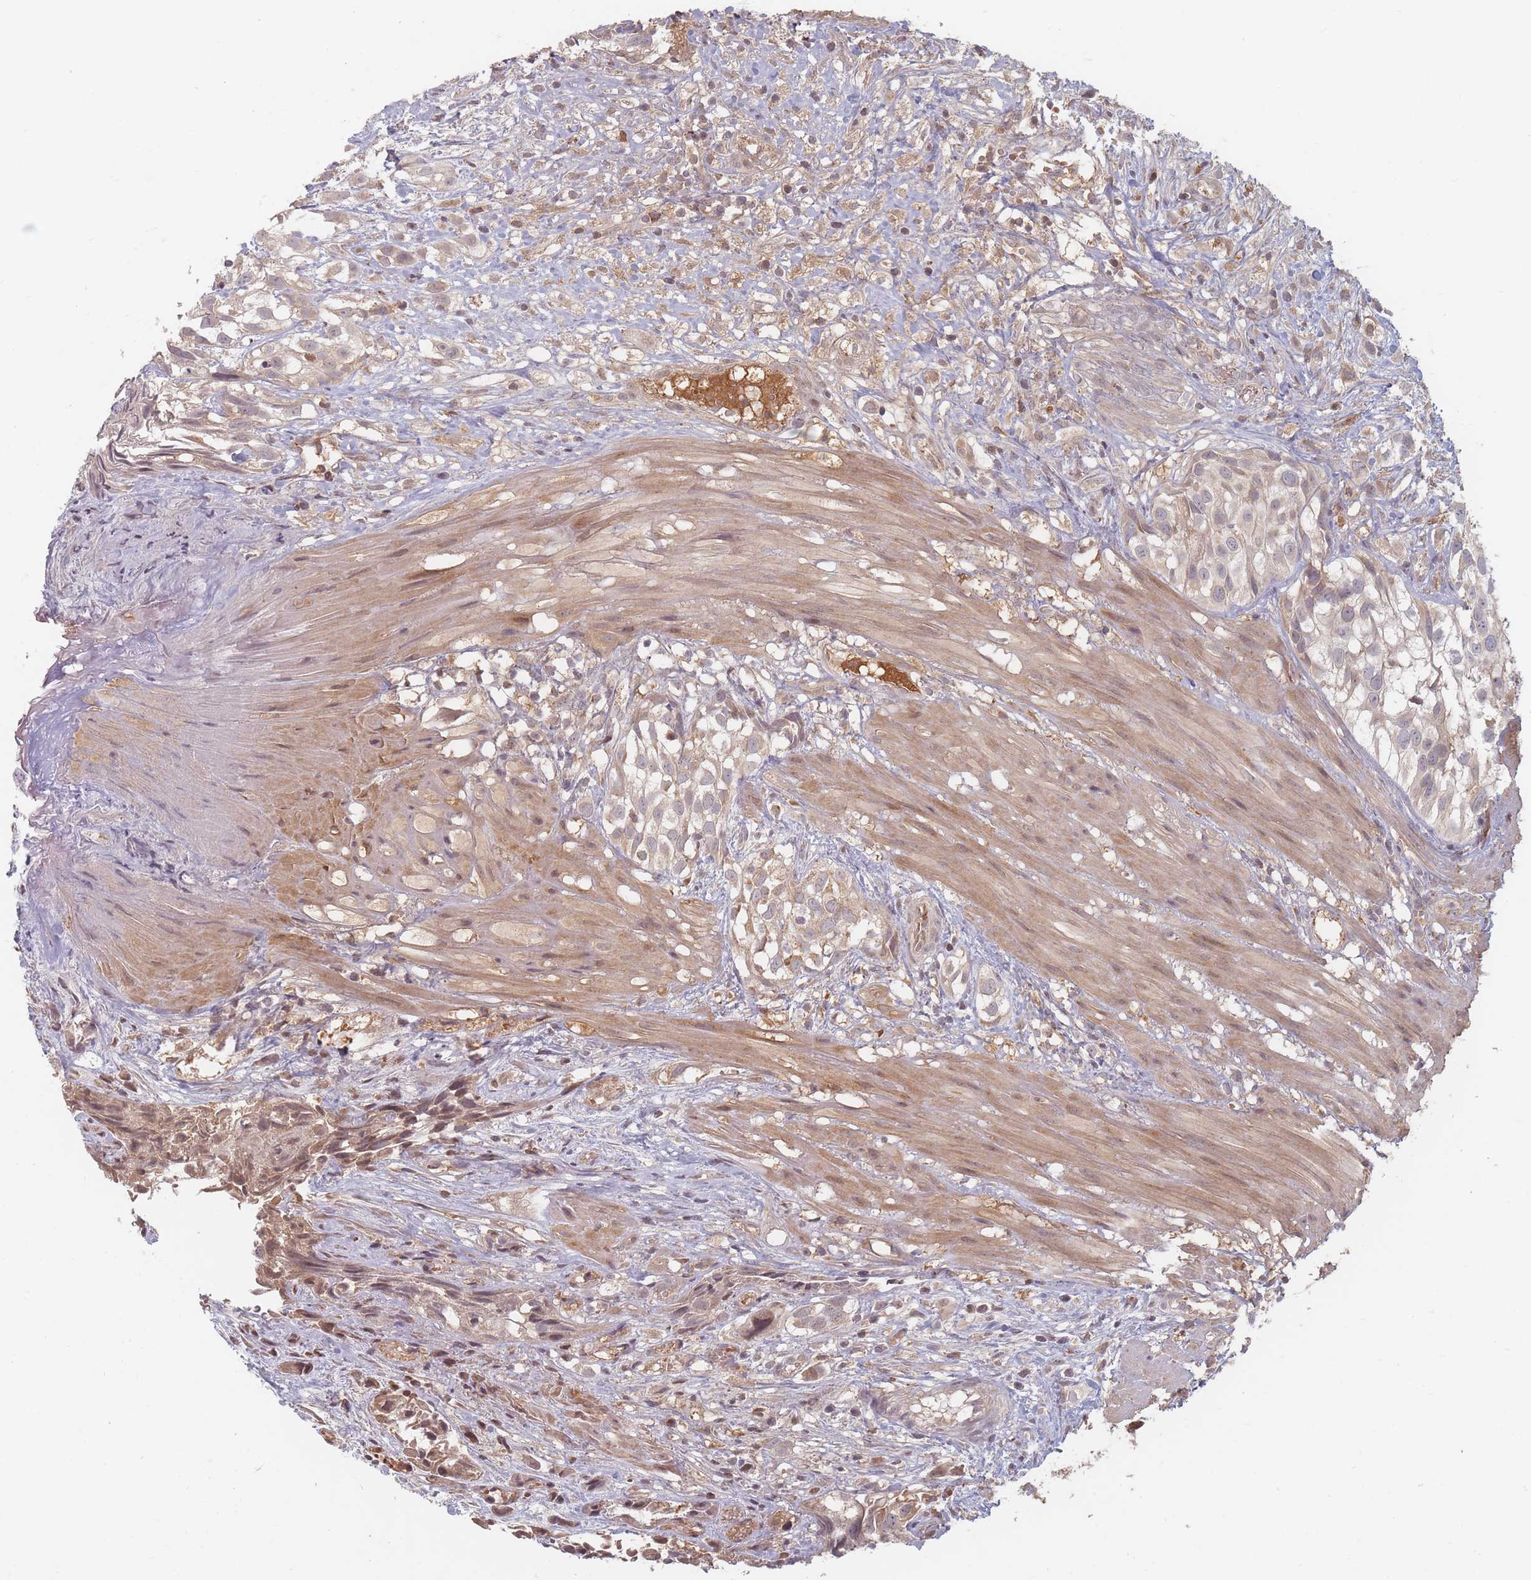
{"staining": {"intensity": "weak", "quantity": ">75%", "location": "cytoplasmic/membranous"}, "tissue": "urothelial cancer", "cell_type": "Tumor cells", "image_type": "cancer", "snomed": [{"axis": "morphology", "description": "Urothelial carcinoma, High grade"}, {"axis": "topography", "description": "Urinary bladder"}], "caption": "Urothelial cancer stained for a protein shows weak cytoplasmic/membranous positivity in tumor cells.", "gene": "OR2M4", "patient": {"sex": "male", "age": 56}}